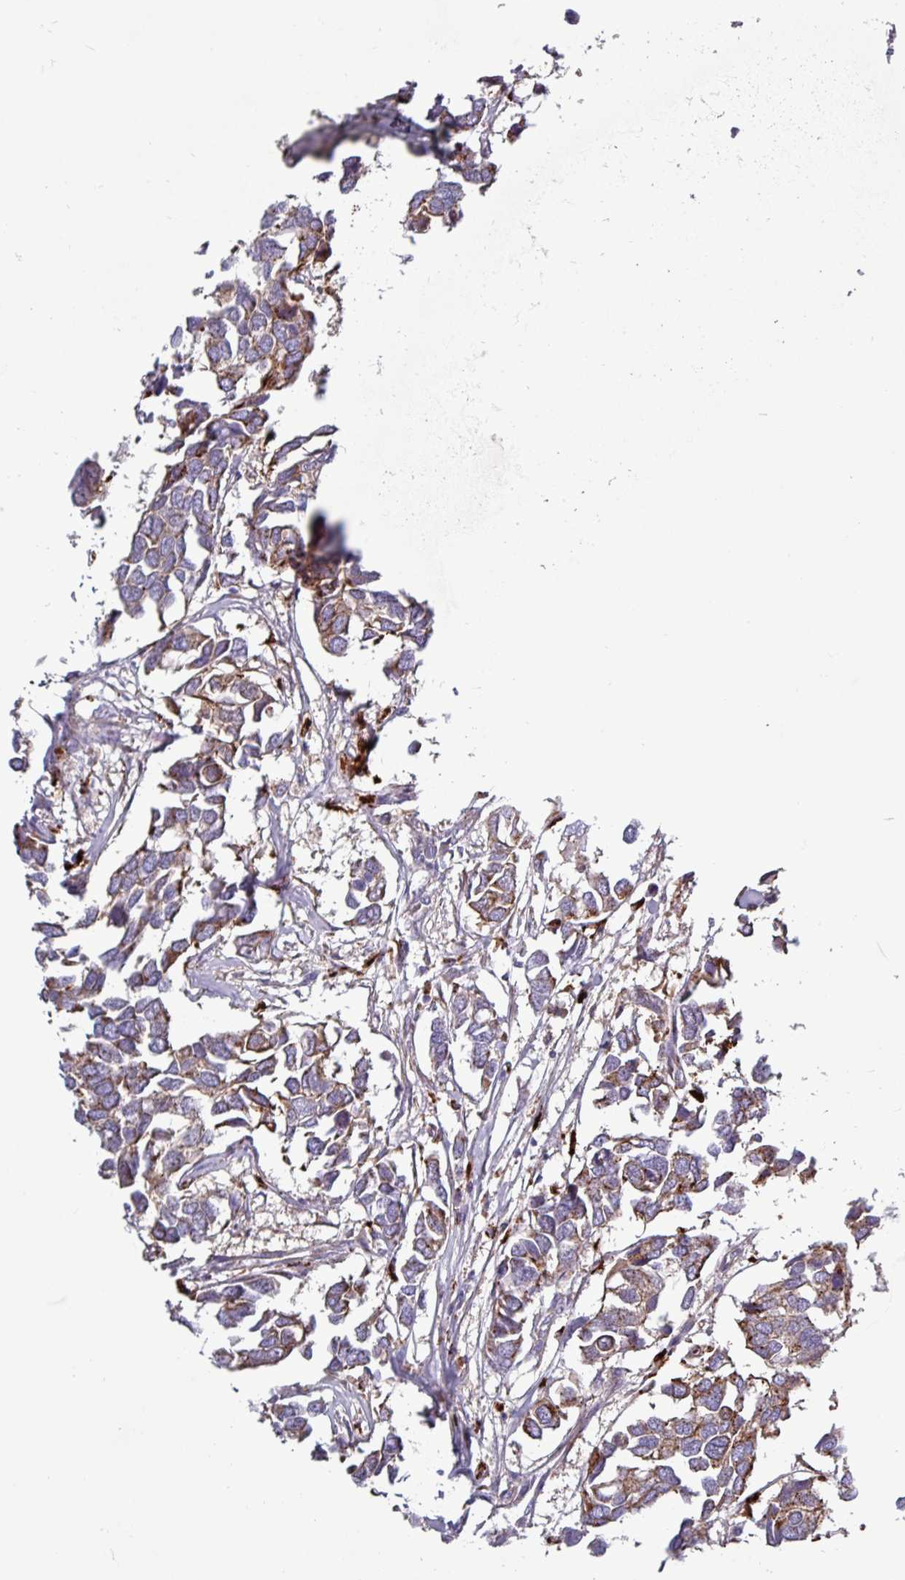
{"staining": {"intensity": "moderate", "quantity": ">75%", "location": "cytoplasmic/membranous"}, "tissue": "breast cancer", "cell_type": "Tumor cells", "image_type": "cancer", "snomed": [{"axis": "morphology", "description": "Duct carcinoma"}, {"axis": "topography", "description": "Breast"}], "caption": "High-power microscopy captured an immunohistochemistry histopathology image of breast cancer, revealing moderate cytoplasmic/membranous staining in approximately >75% of tumor cells. The protein of interest is stained brown, and the nuclei are stained in blue (DAB IHC with brightfield microscopy, high magnification).", "gene": "AMIGO2", "patient": {"sex": "female", "age": 83}}